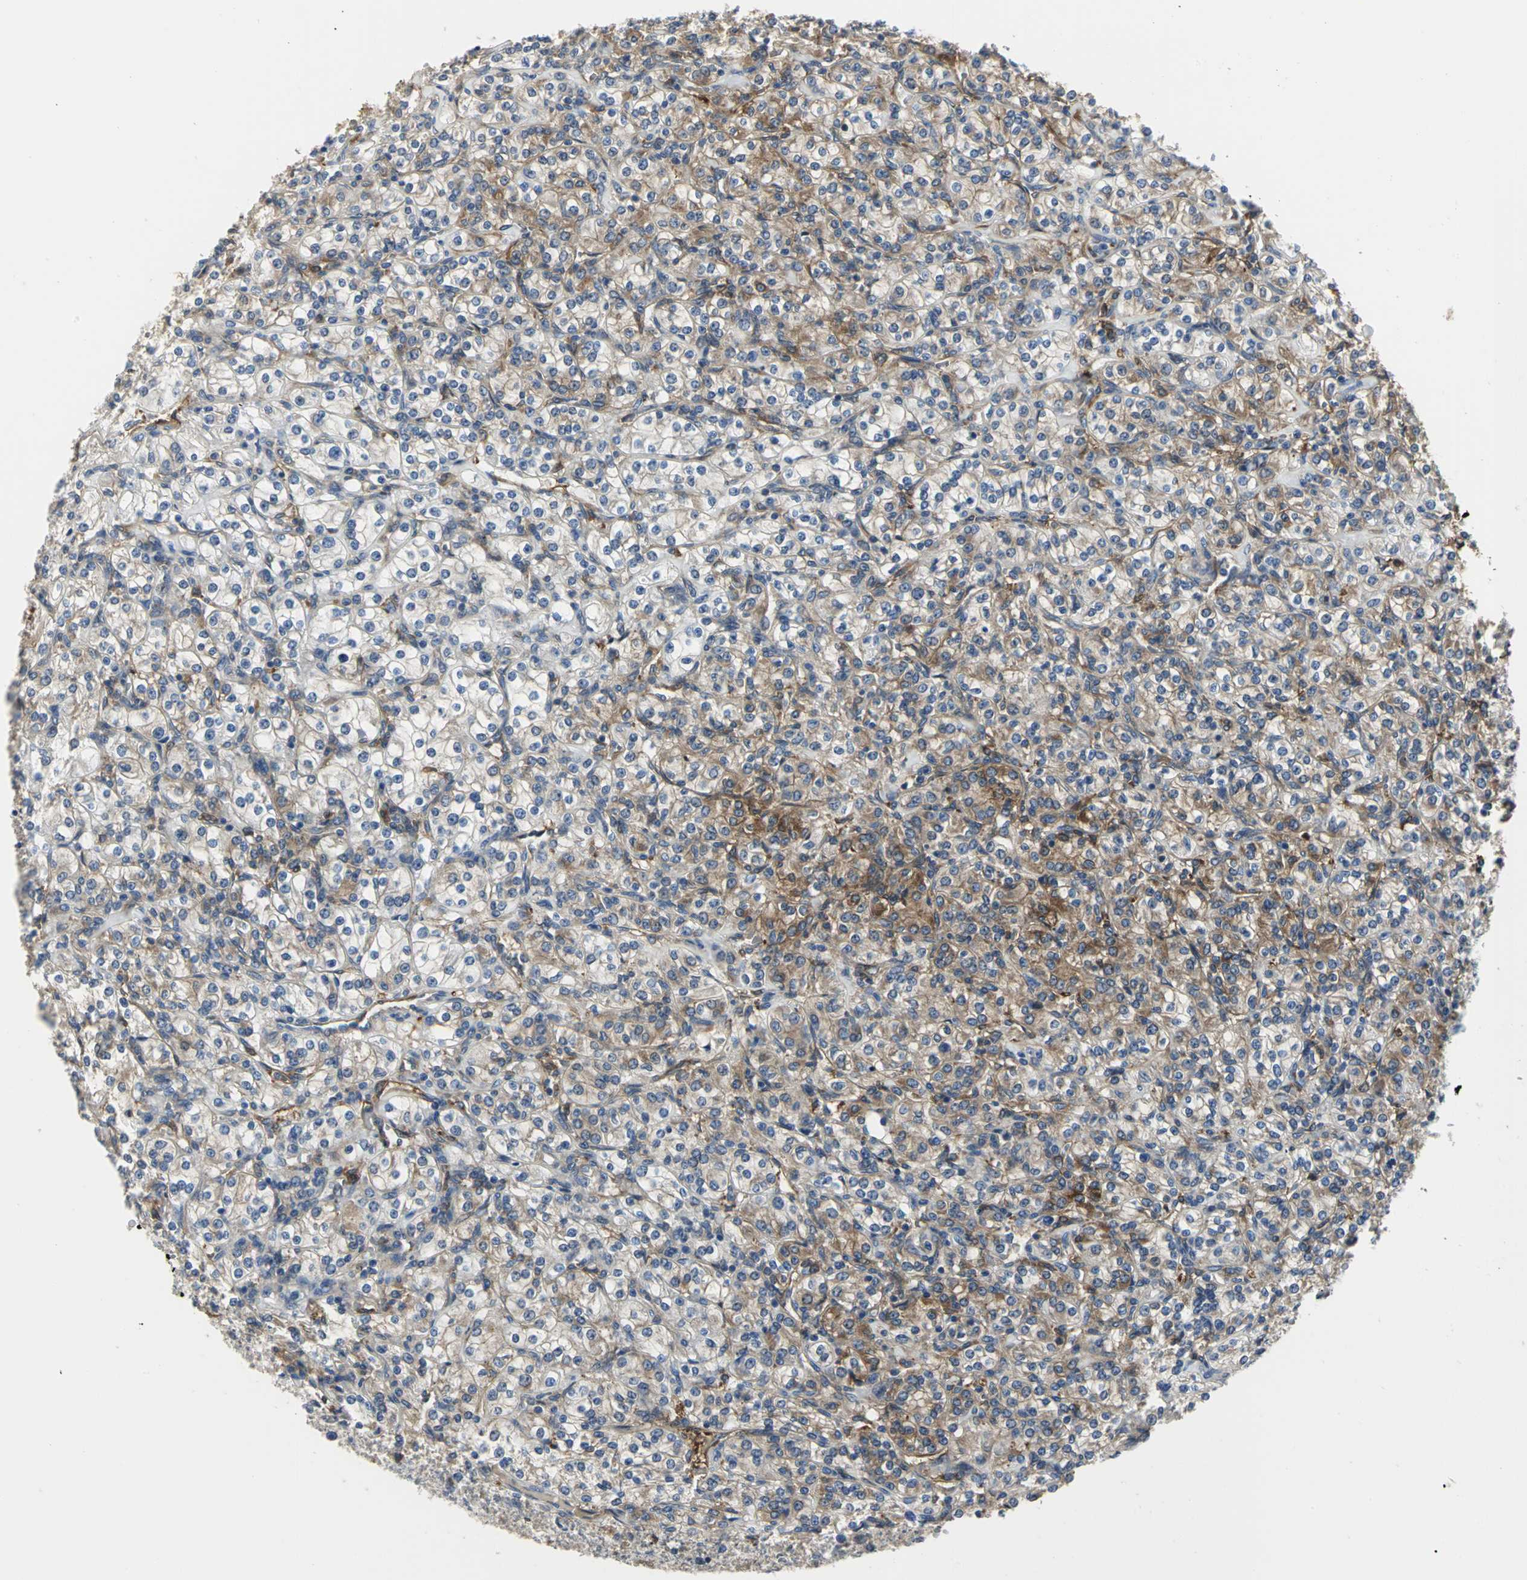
{"staining": {"intensity": "strong", "quantity": "25%-75%", "location": "cytoplasmic/membranous"}, "tissue": "renal cancer", "cell_type": "Tumor cells", "image_type": "cancer", "snomed": [{"axis": "morphology", "description": "Adenocarcinoma, NOS"}, {"axis": "topography", "description": "Kidney"}], "caption": "Immunohistochemical staining of renal cancer (adenocarcinoma) displays high levels of strong cytoplasmic/membranous protein expression in approximately 25%-75% of tumor cells. (DAB = brown stain, brightfield microscopy at high magnification).", "gene": "CHRNB1", "patient": {"sex": "male", "age": 77}}